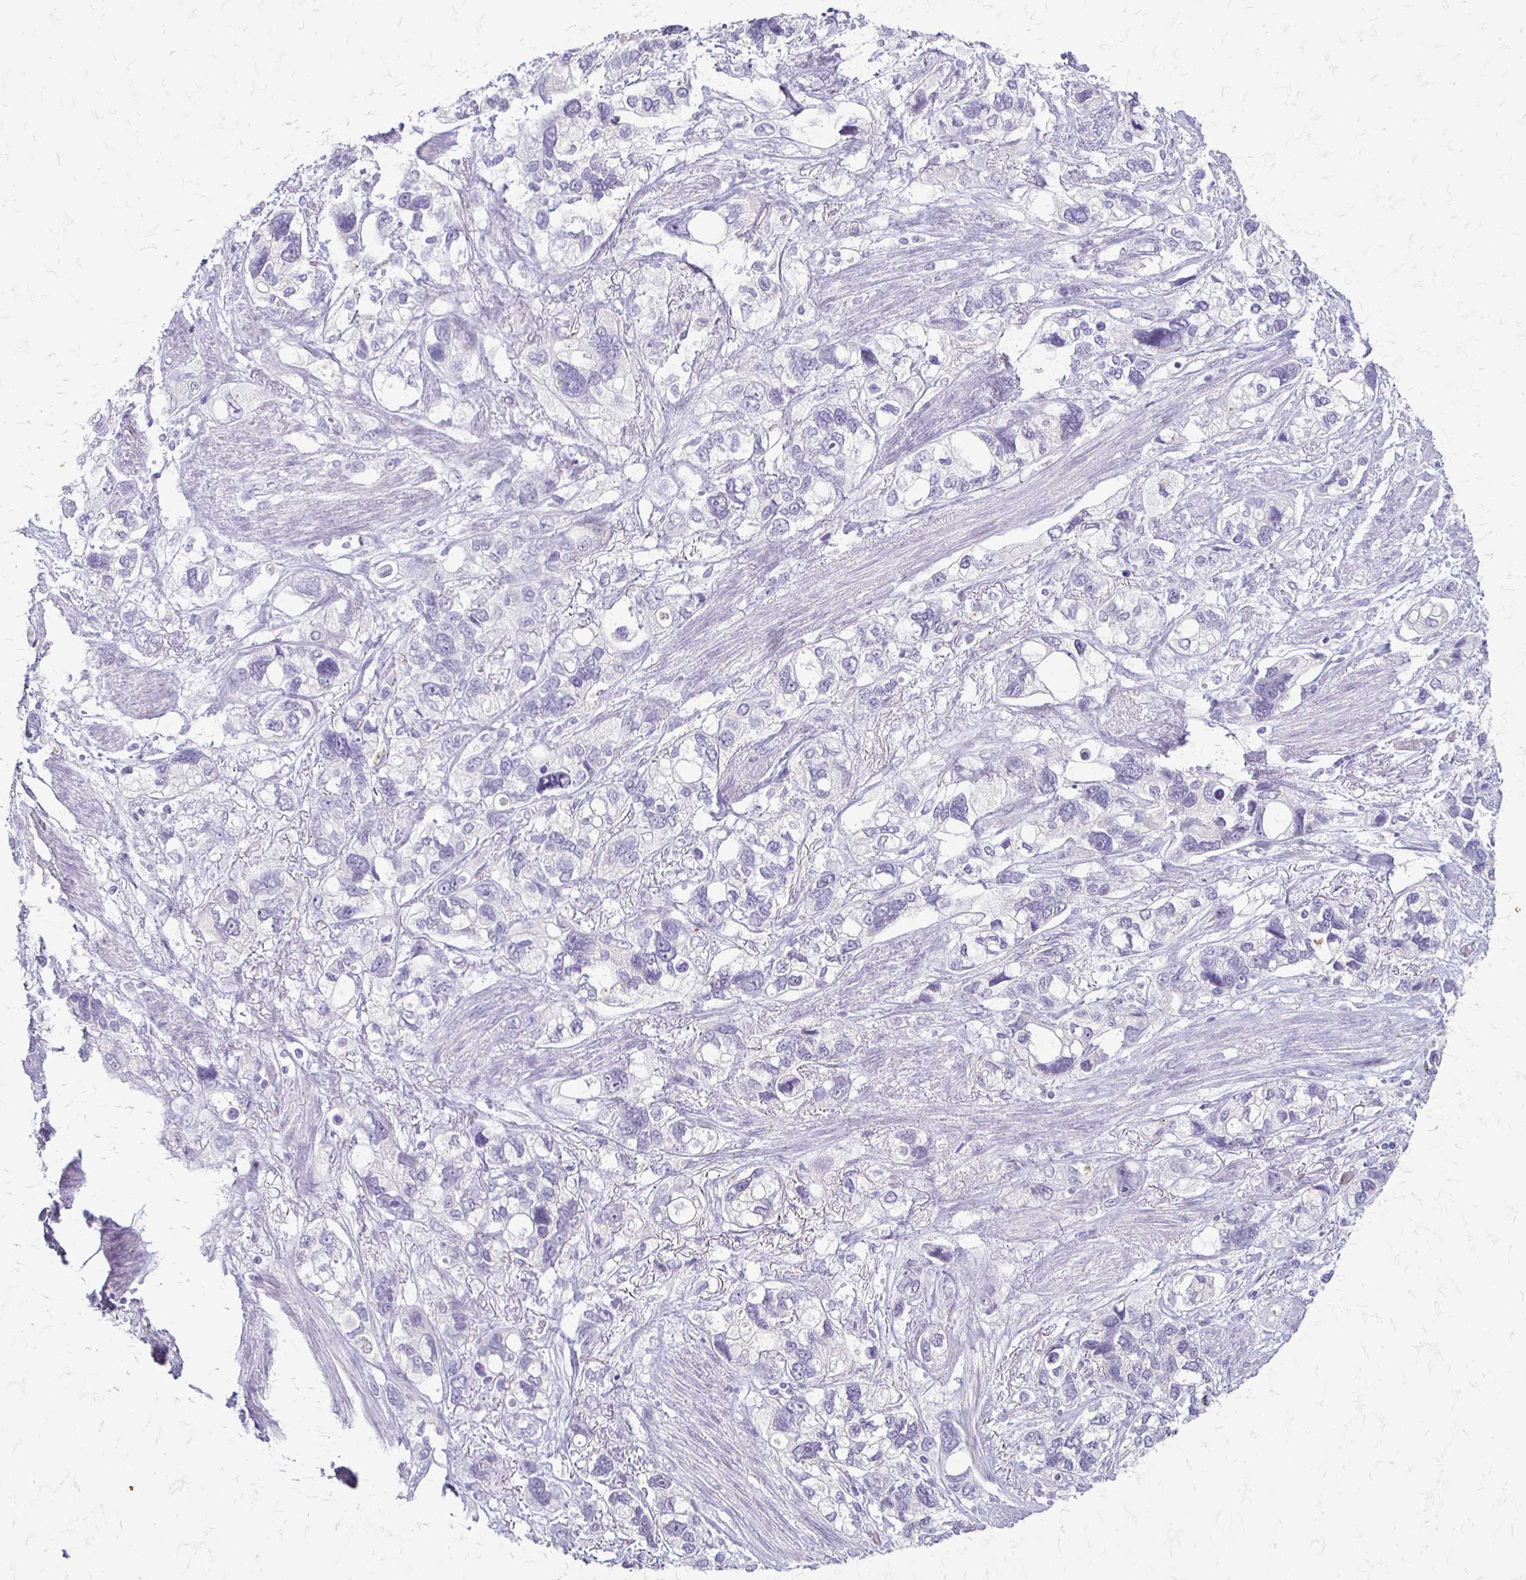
{"staining": {"intensity": "negative", "quantity": "none", "location": "none"}, "tissue": "stomach cancer", "cell_type": "Tumor cells", "image_type": "cancer", "snomed": [{"axis": "morphology", "description": "Adenocarcinoma, NOS"}, {"axis": "topography", "description": "Stomach, upper"}], "caption": "This micrograph is of adenocarcinoma (stomach) stained with immunohistochemistry (IHC) to label a protein in brown with the nuclei are counter-stained blue. There is no staining in tumor cells.", "gene": "ACP5", "patient": {"sex": "female", "age": 81}}